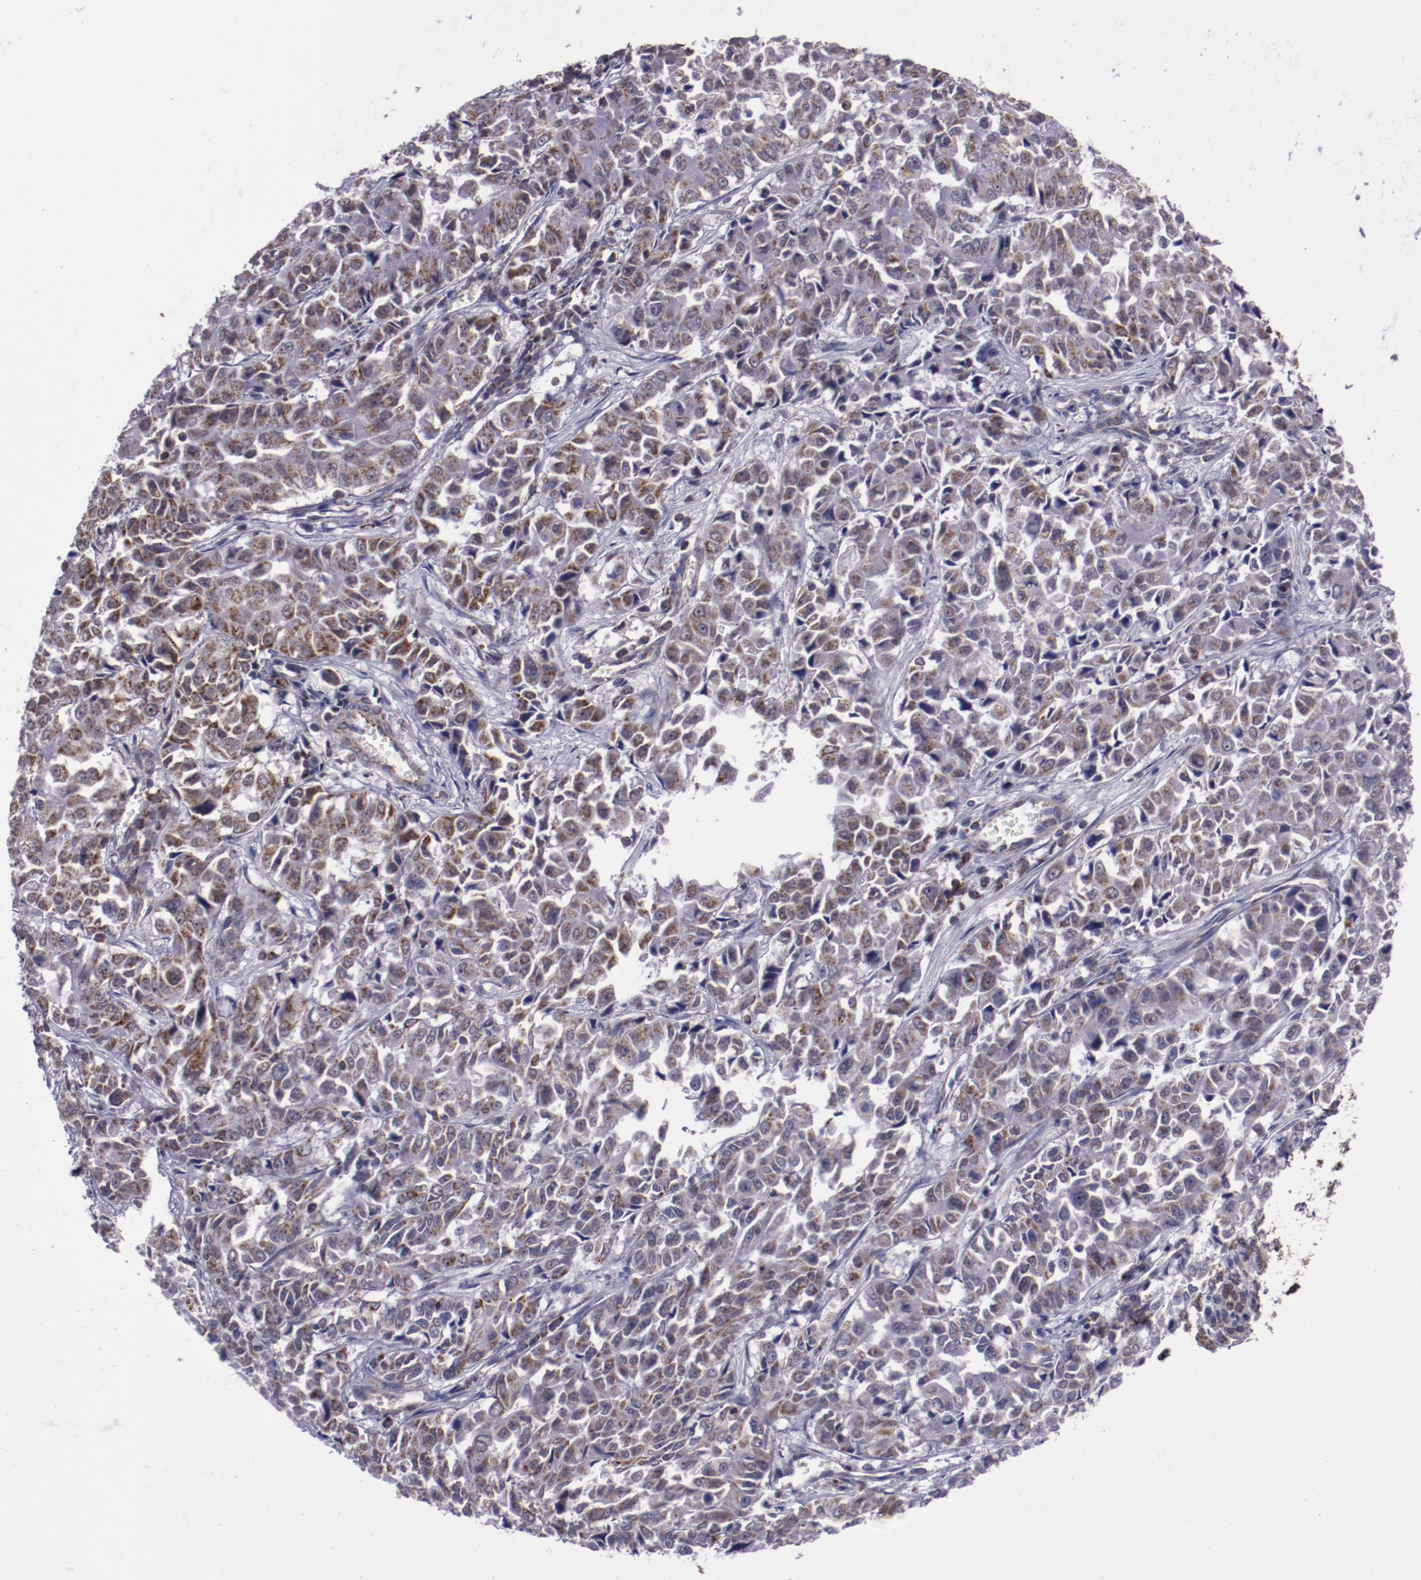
{"staining": {"intensity": "moderate", "quantity": ">75%", "location": "cytoplasmic/membranous"}, "tissue": "pancreatic cancer", "cell_type": "Tumor cells", "image_type": "cancer", "snomed": [{"axis": "morphology", "description": "Adenocarcinoma, NOS"}, {"axis": "topography", "description": "Pancreas"}], "caption": "A high-resolution histopathology image shows IHC staining of adenocarcinoma (pancreatic), which demonstrates moderate cytoplasmic/membranous positivity in about >75% of tumor cells.", "gene": "LONP1", "patient": {"sex": "female", "age": 52}}